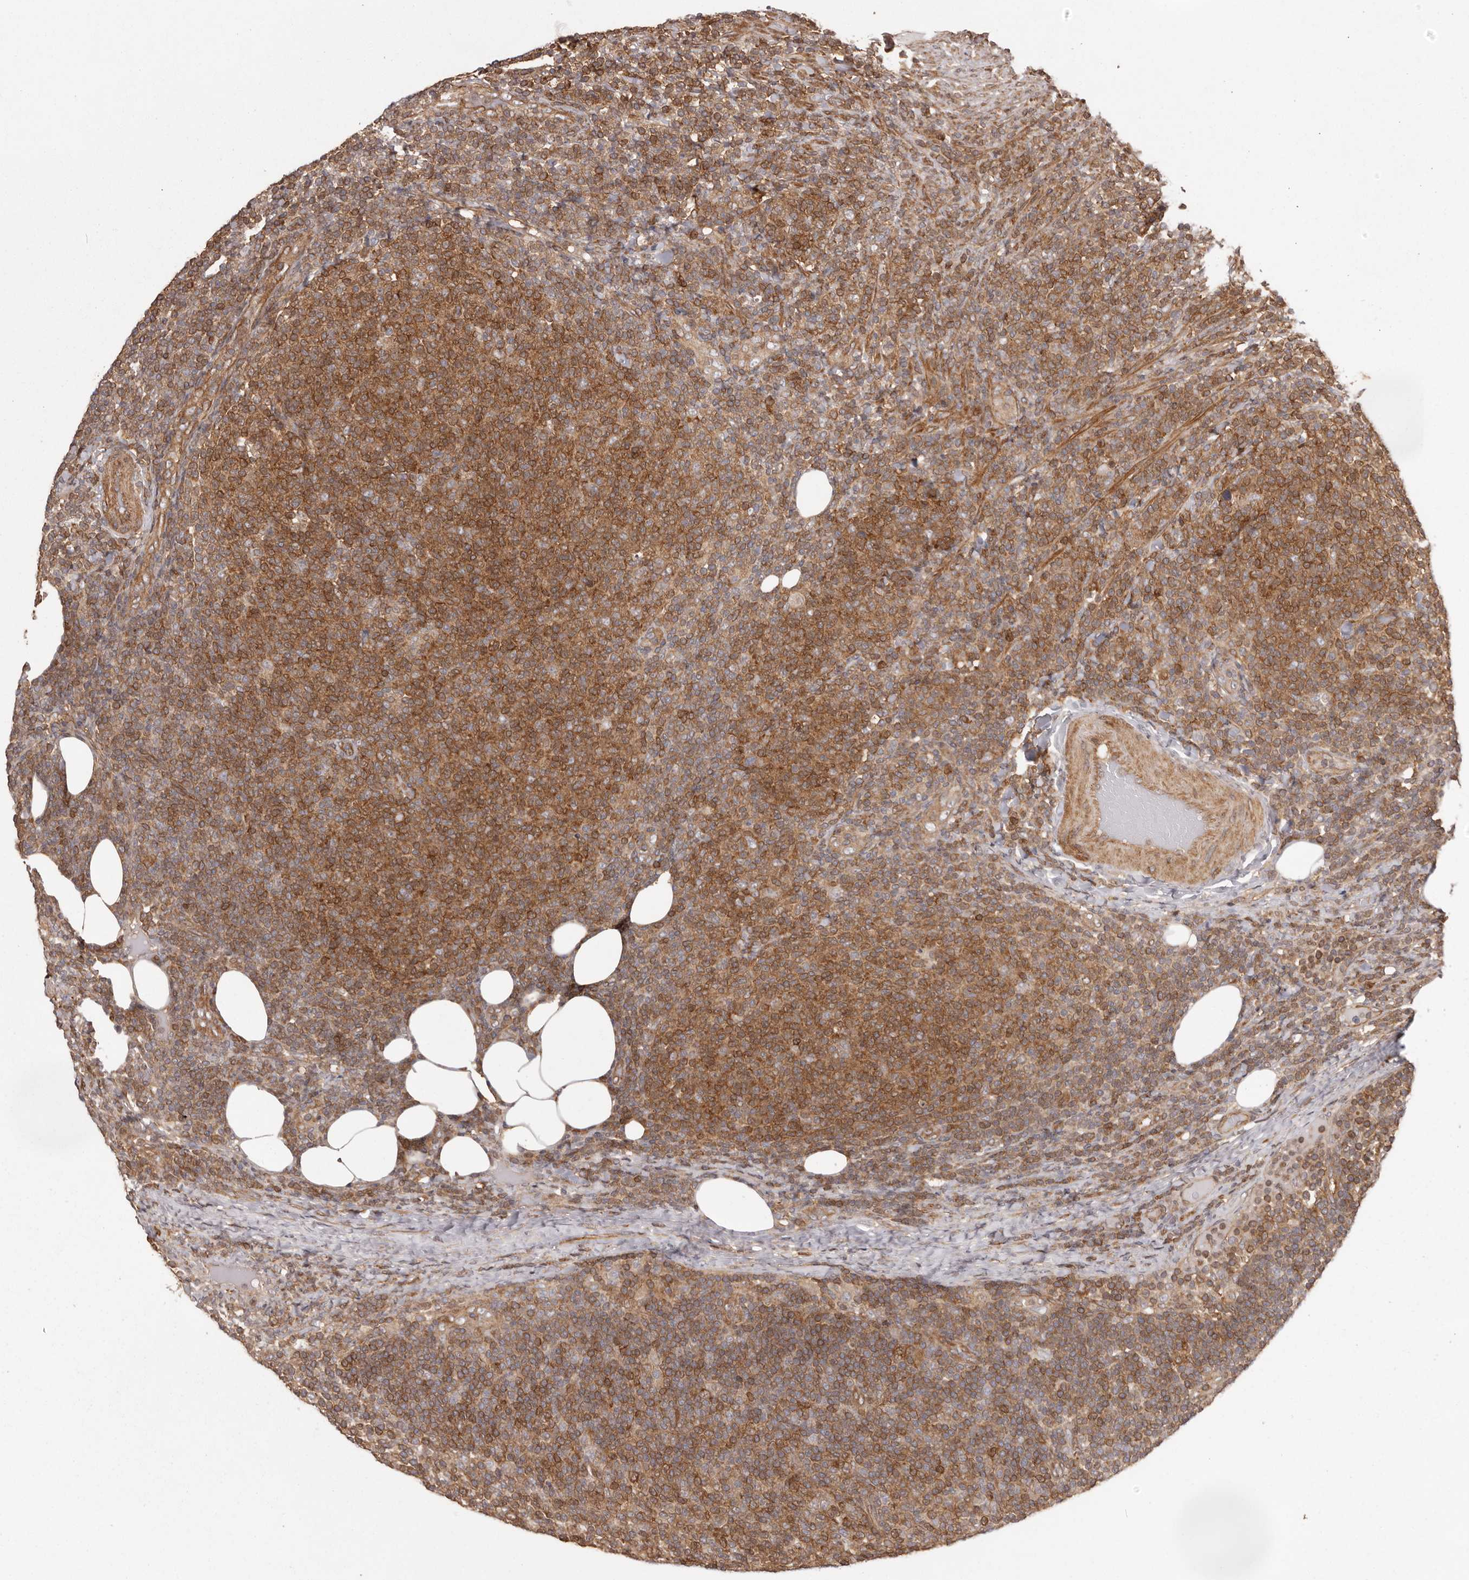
{"staining": {"intensity": "moderate", "quantity": ">75%", "location": "cytoplasmic/membranous"}, "tissue": "lymphoma", "cell_type": "Tumor cells", "image_type": "cancer", "snomed": [{"axis": "morphology", "description": "Malignant lymphoma, non-Hodgkin's type, Low grade"}, {"axis": "topography", "description": "Lymph node"}], "caption": "Protein expression by IHC demonstrates moderate cytoplasmic/membranous expression in about >75% of tumor cells in lymphoma.", "gene": "NFKBIA", "patient": {"sex": "male", "age": 66}}